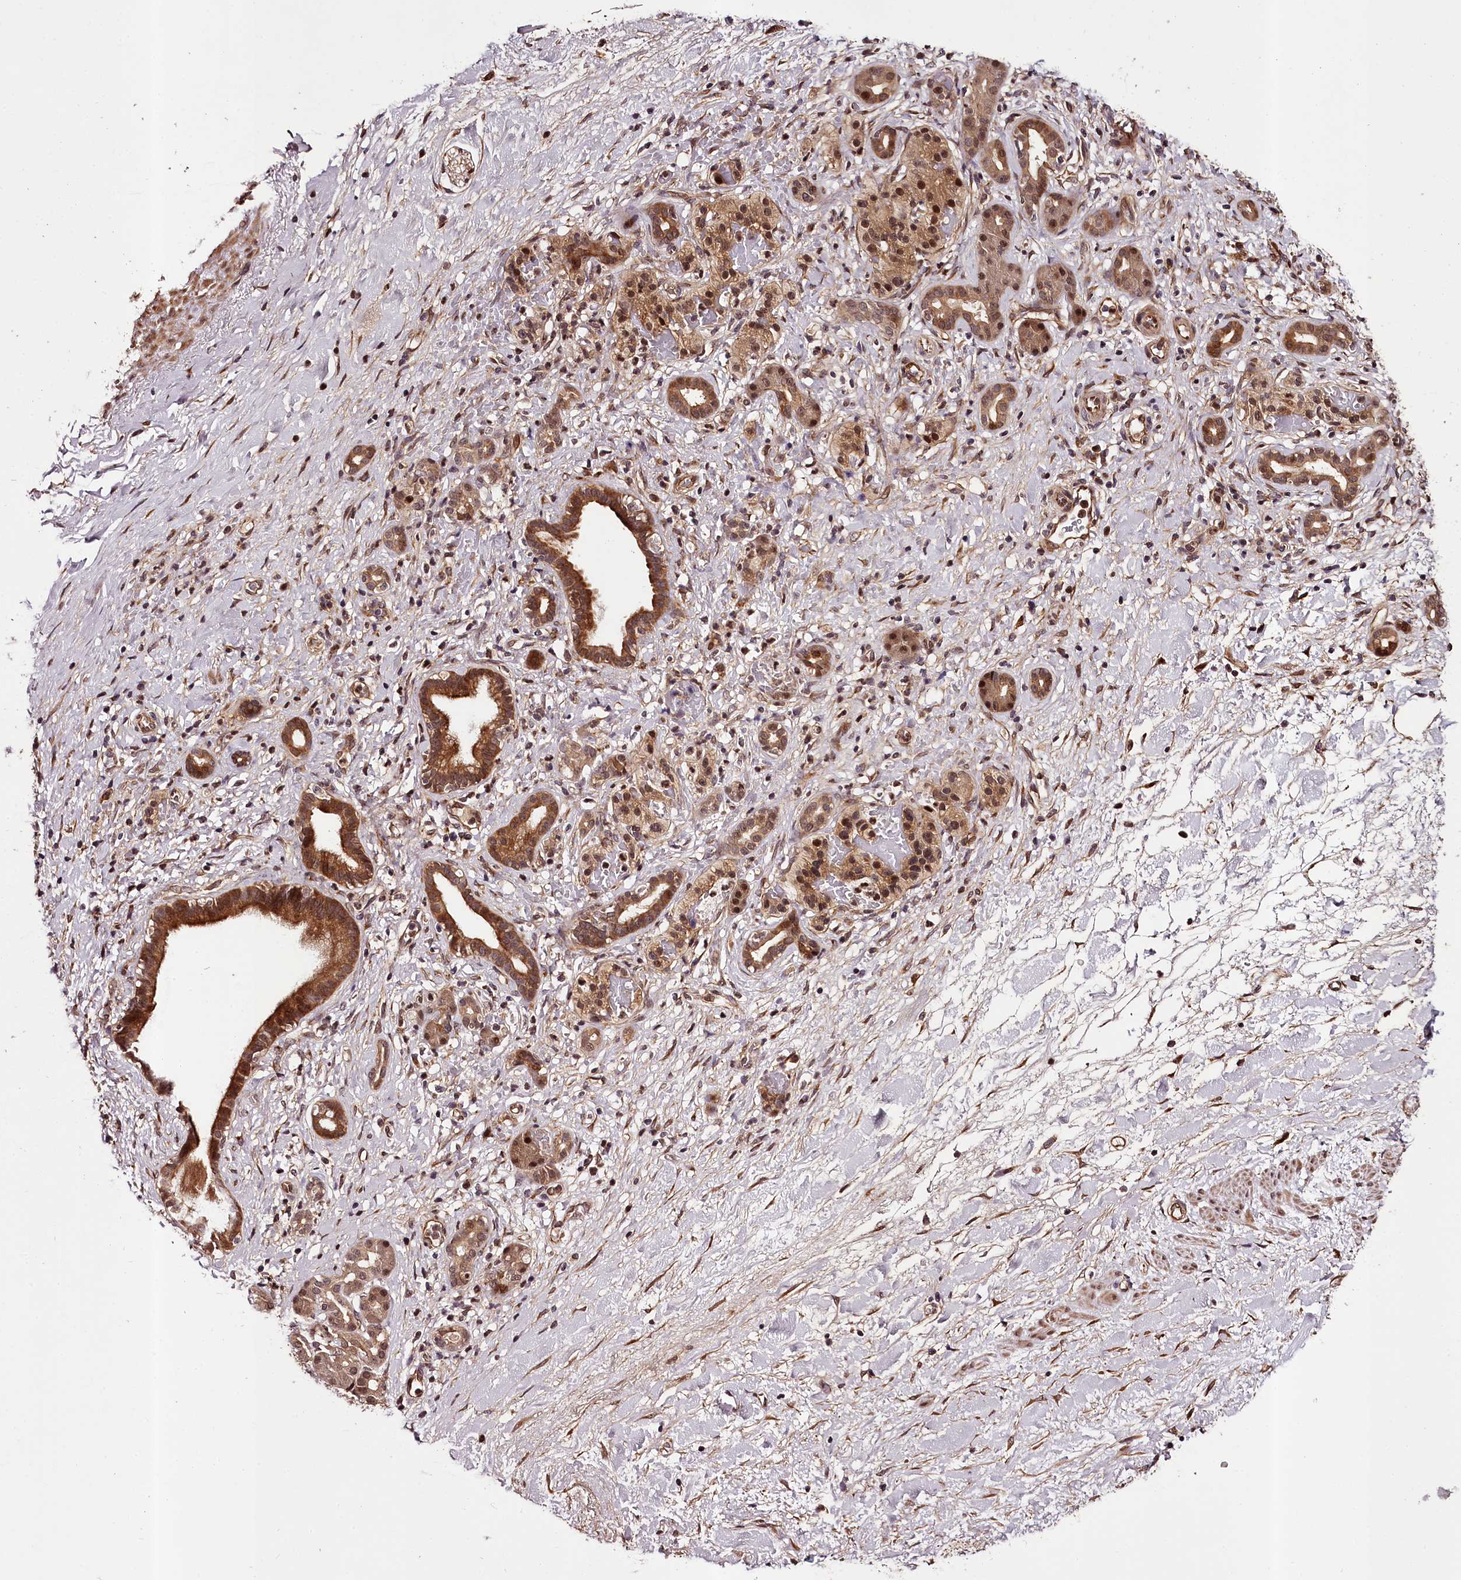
{"staining": {"intensity": "strong", "quantity": ">75%", "location": "cytoplasmic/membranous"}, "tissue": "pancreatic cancer", "cell_type": "Tumor cells", "image_type": "cancer", "snomed": [{"axis": "morphology", "description": "Normal tissue, NOS"}, {"axis": "morphology", "description": "Adenocarcinoma, NOS"}, {"axis": "topography", "description": "Pancreas"}, {"axis": "topography", "description": "Peripheral nerve tissue"}], "caption": "Pancreatic cancer (adenocarcinoma) stained for a protein (brown) exhibits strong cytoplasmic/membranous positive positivity in approximately >75% of tumor cells.", "gene": "MAML3", "patient": {"sex": "female", "age": 77}}